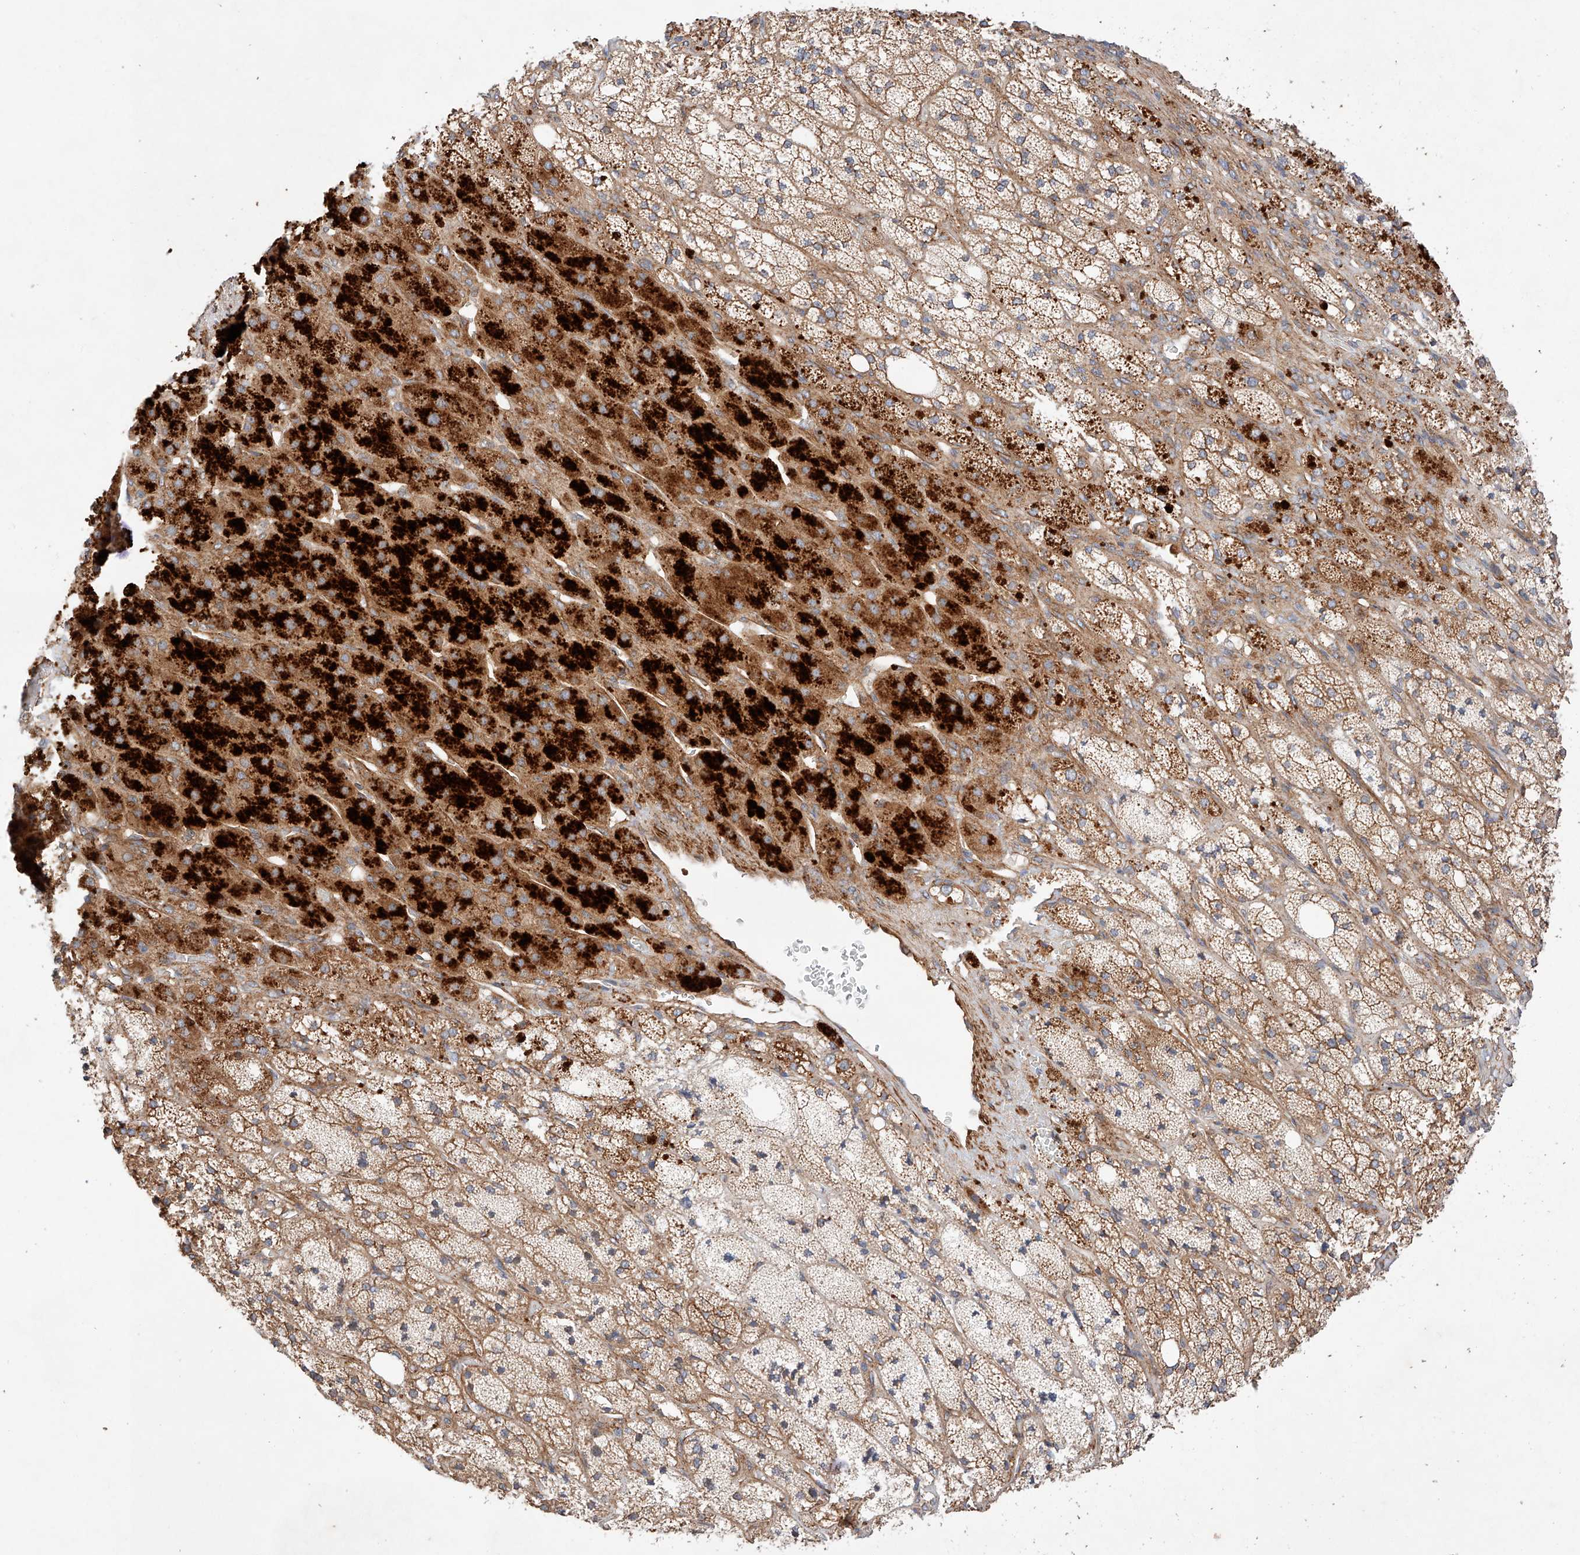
{"staining": {"intensity": "strong", "quantity": "25%-75%", "location": "cytoplasmic/membranous"}, "tissue": "adrenal gland", "cell_type": "Glandular cells", "image_type": "normal", "snomed": [{"axis": "morphology", "description": "Normal tissue, NOS"}, {"axis": "topography", "description": "Adrenal gland"}], "caption": "Glandular cells exhibit high levels of strong cytoplasmic/membranous expression in about 25%-75% of cells in benign adrenal gland. (Brightfield microscopy of DAB IHC at high magnification).", "gene": "RAB23", "patient": {"sex": "male", "age": 61}}